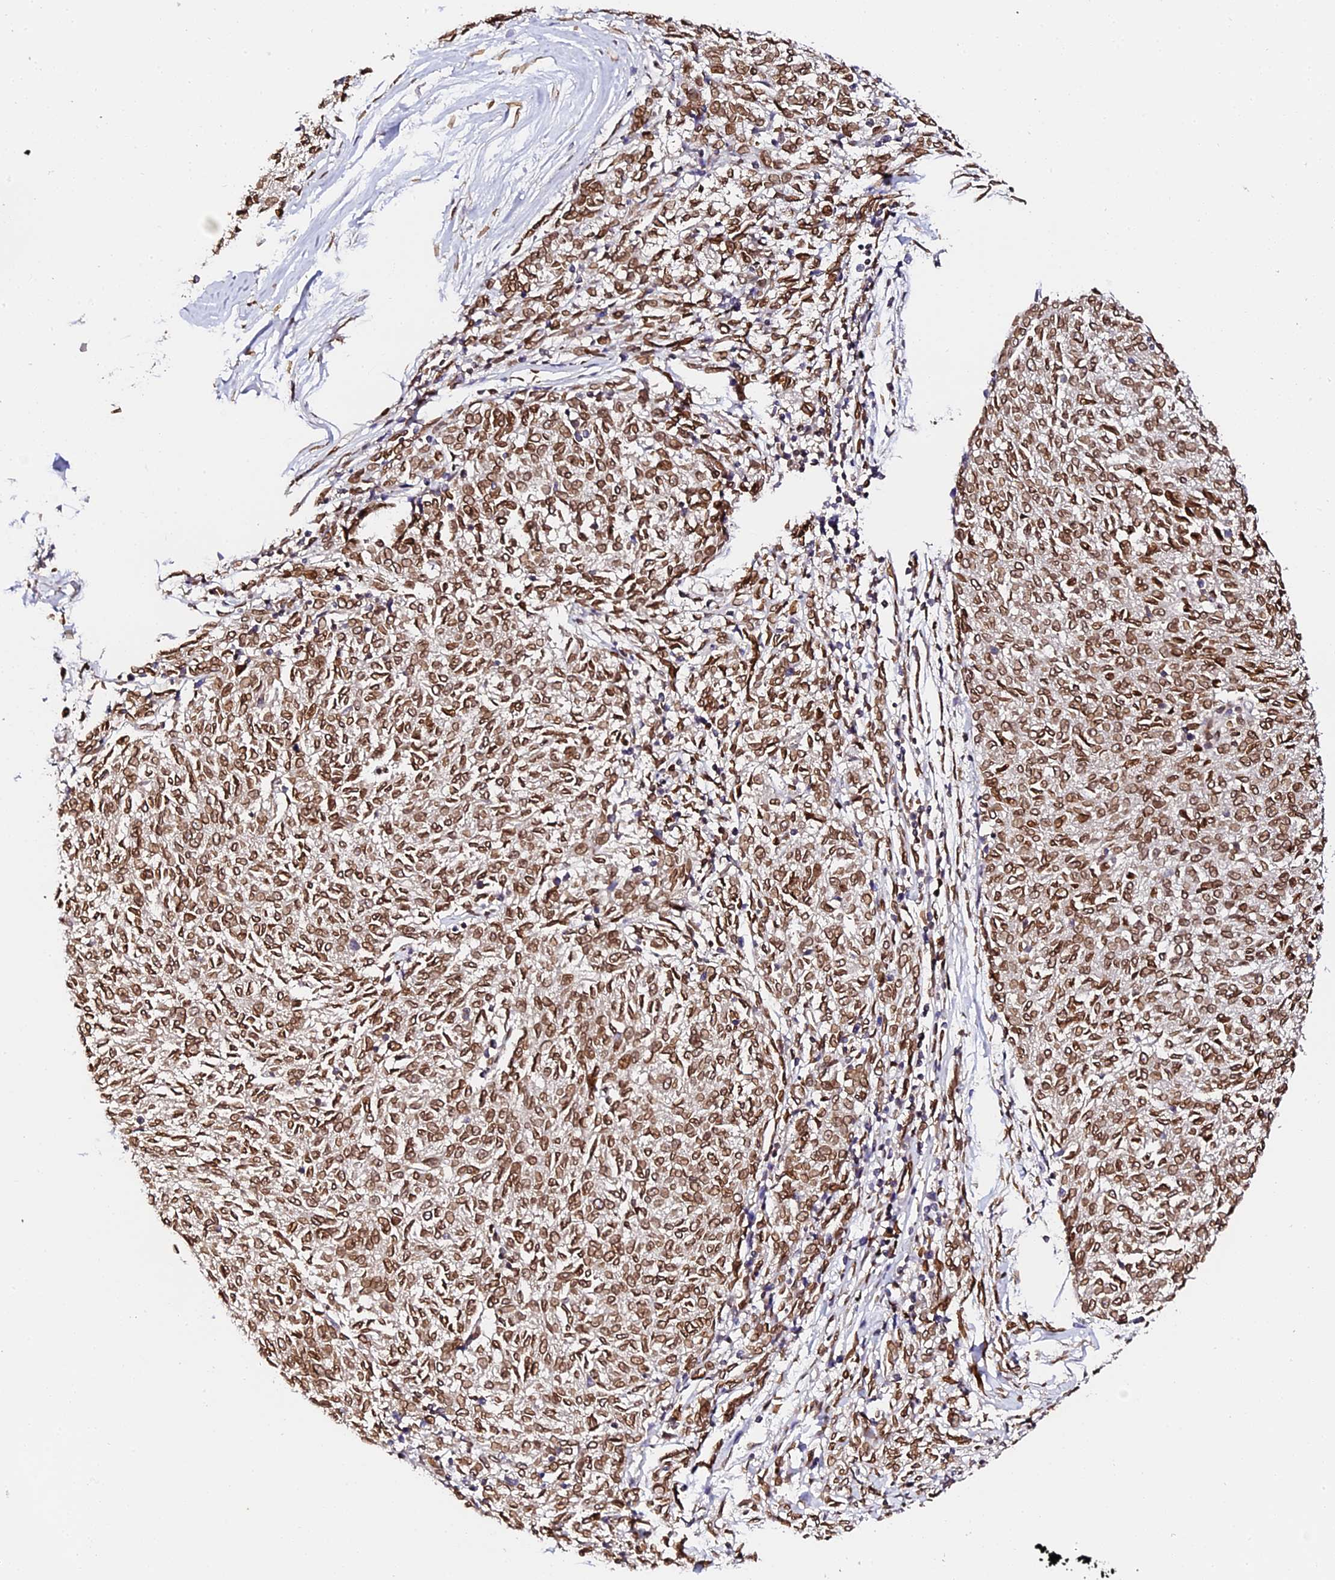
{"staining": {"intensity": "moderate", "quantity": ">75%", "location": "cytoplasmic/membranous,nuclear"}, "tissue": "melanoma", "cell_type": "Tumor cells", "image_type": "cancer", "snomed": [{"axis": "morphology", "description": "Malignant melanoma, NOS"}, {"axis": "topography", "description": "Skin"}], "caption": "Malignant melanoma tissue demonstrates moderate cytoplasmic/membranous and nuclear positivity in about >75% of tumor cells, visualized by immunohistochemistry.", "gene": "ANAPC5", "patient": {"sex": "female", "age": 72}}